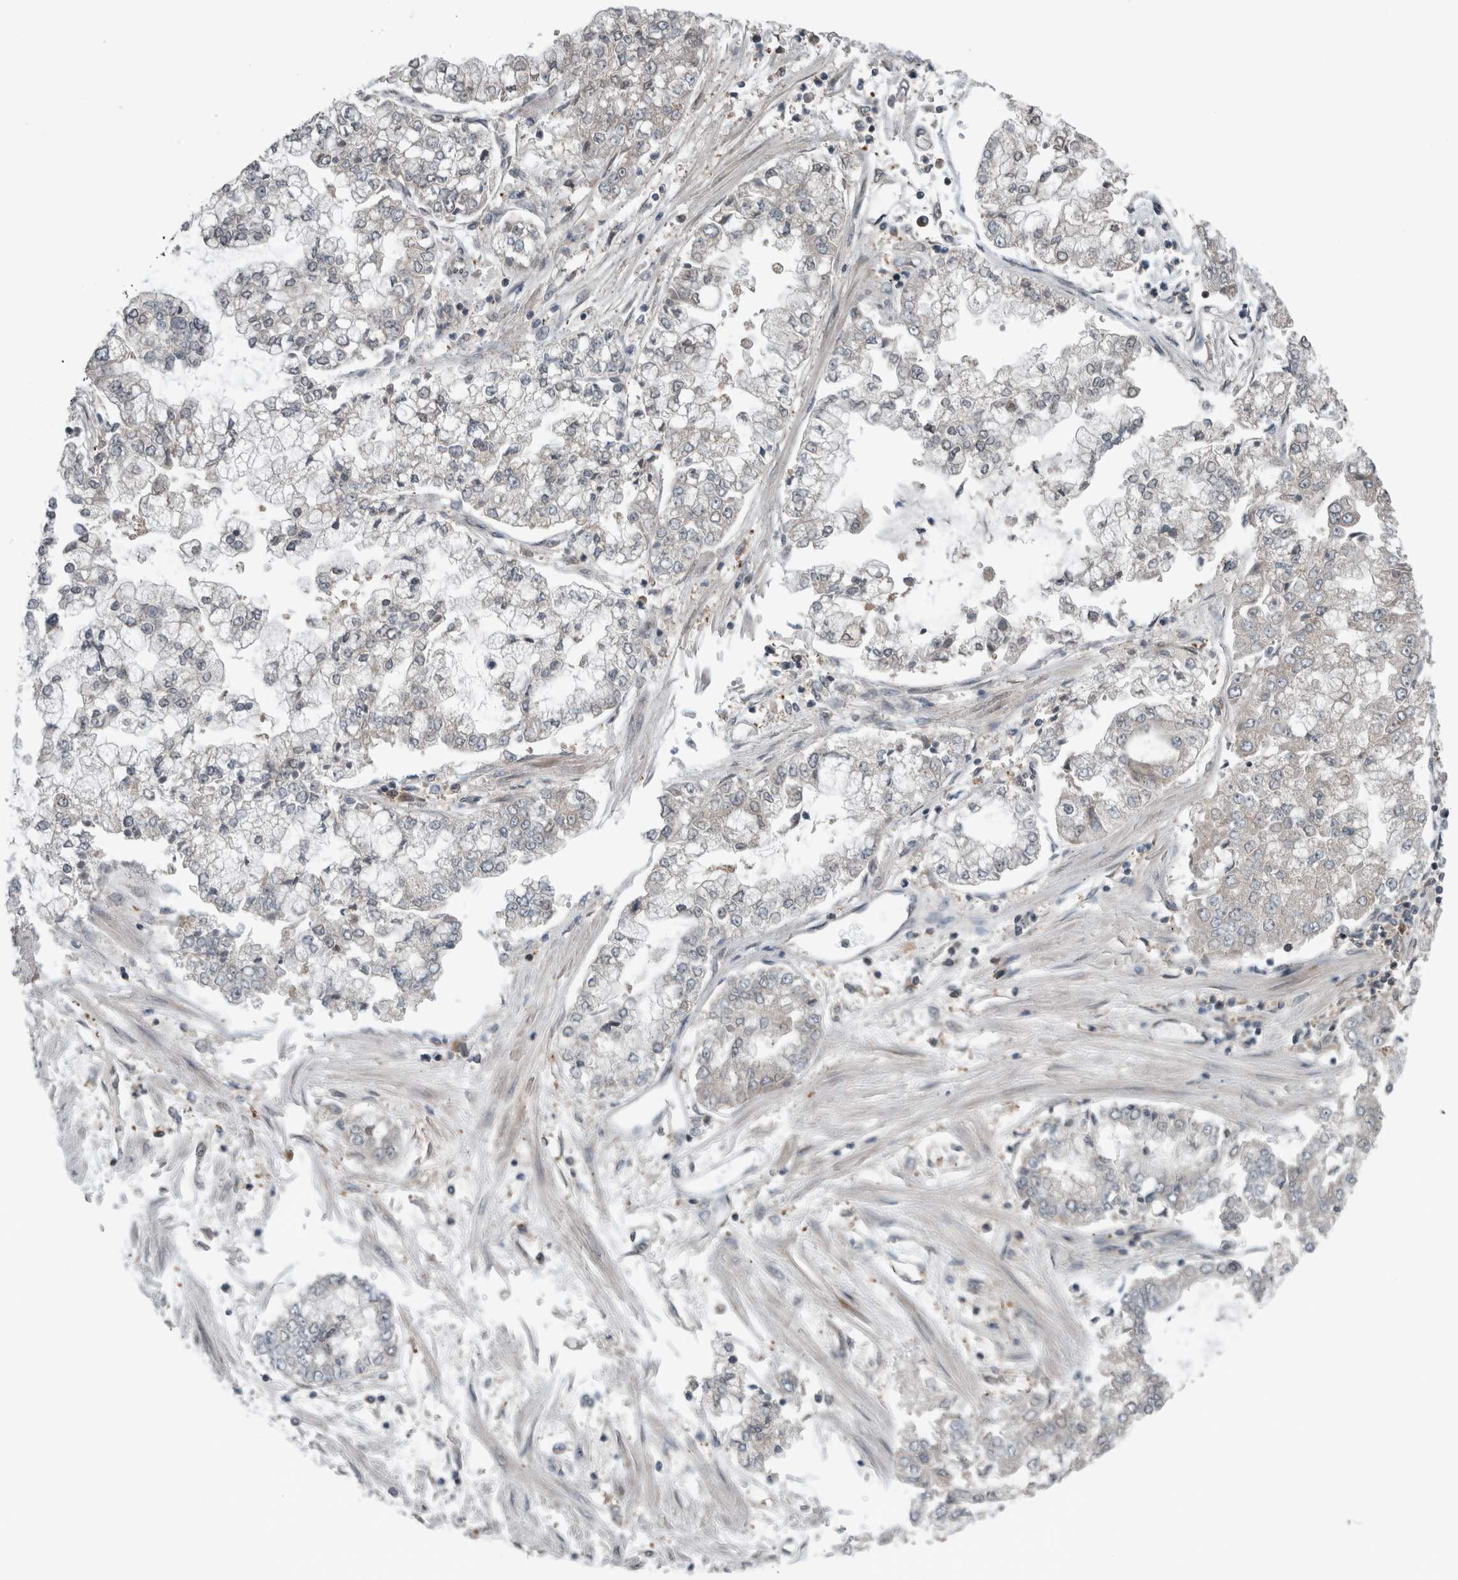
{"staining": {"intensity": "negative", "quantity": "none", "location": "none"}, "tissue": "stomach cancer", "cell_type": "Tumor cells", "image_type": "cancer", "snomed": [{"axis": "morphology", "description": "Adenocarcinoma, NOS"}, {"axis": "topography", "description": "Stomach"}], "caption": "Image shows no protein expression in tumor cells of adenocarcinoma (stomach) tissue. (Immunohistochemistry, brightfield microscopy, high magnification).", "gene": "SPAG7", "patient": {"sex": "male", "age": 76}}